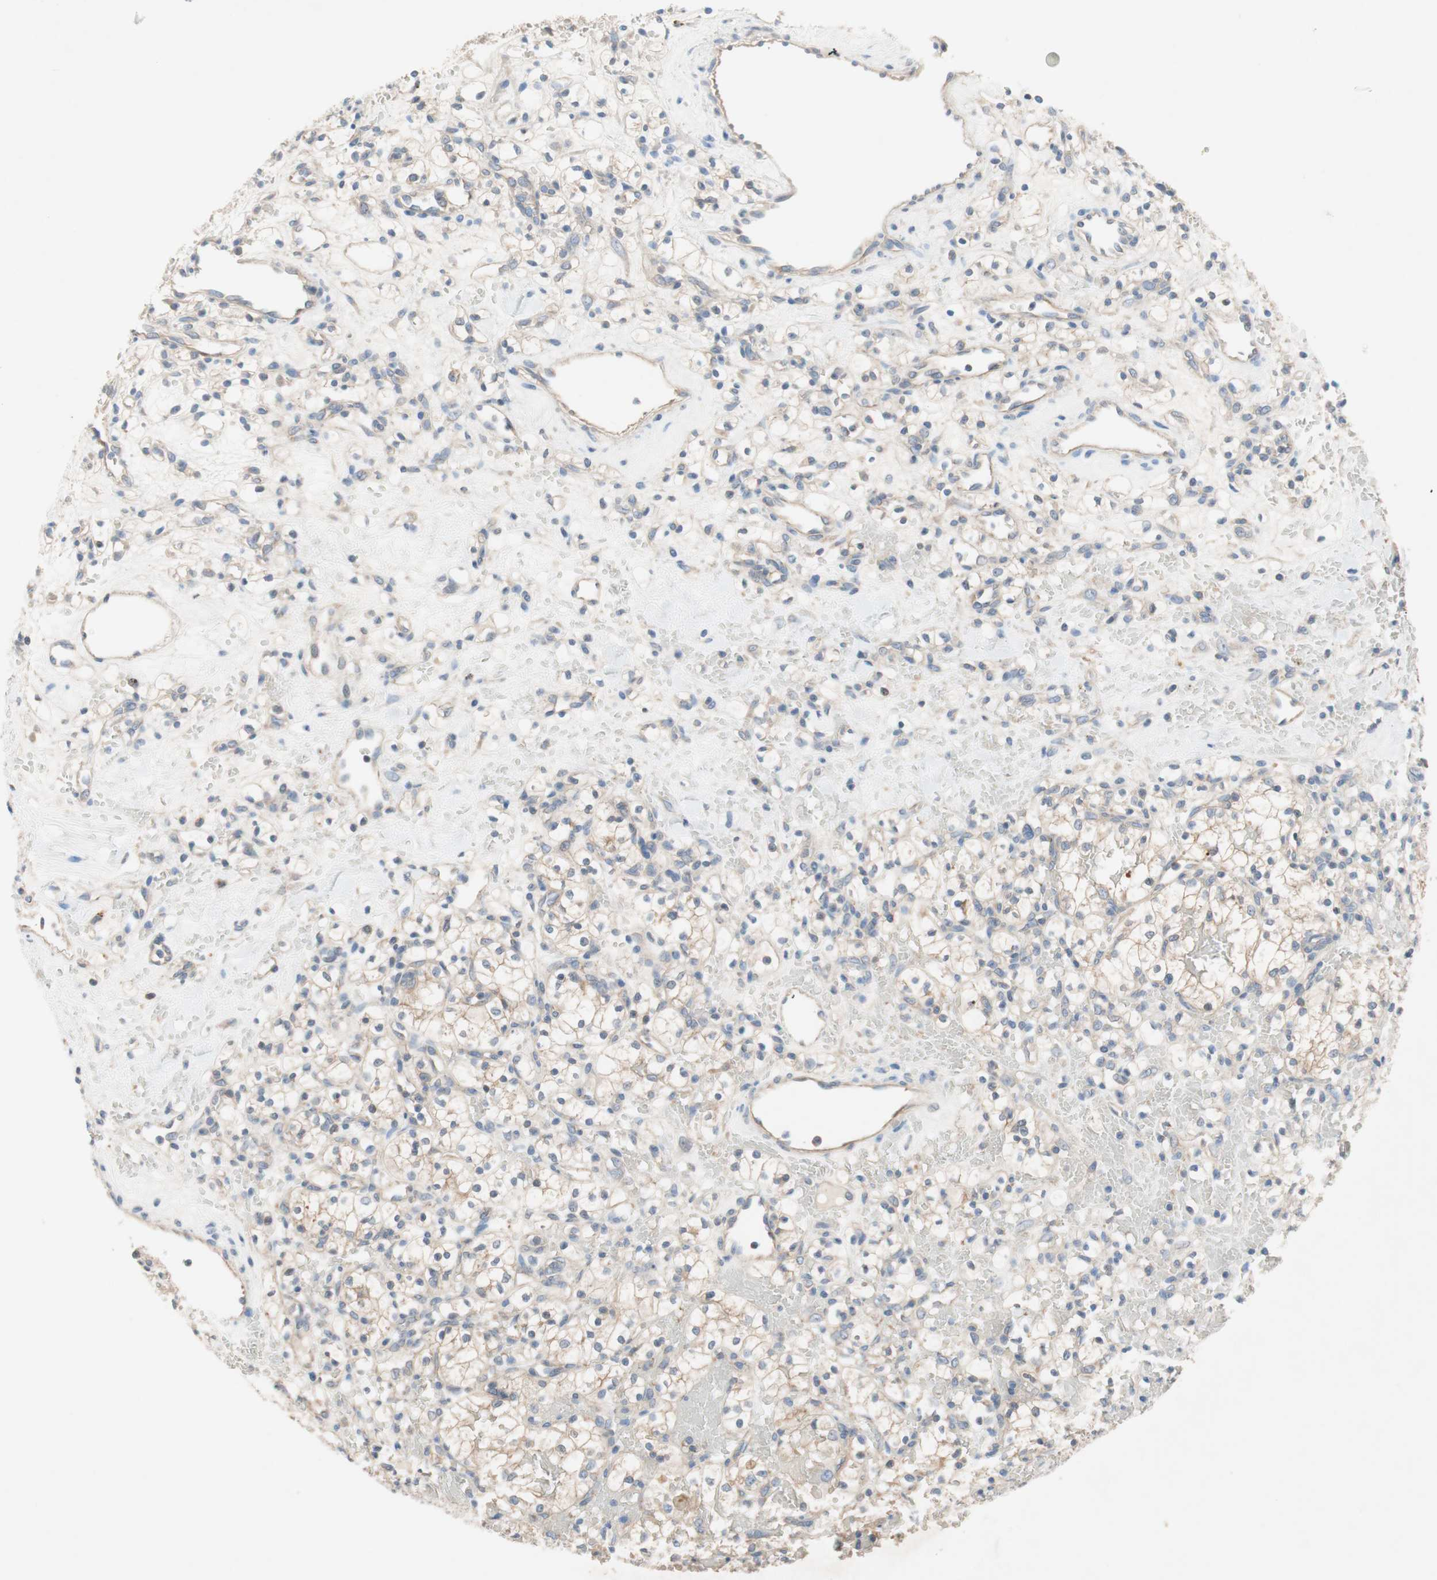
{"staining": {"intensity": "weak", "quantity": "<25%", "location": "cytoplasmic/membranous"}, "tissue": "renal cancer", "cell_type": "Tumor cells", "image_type": "cancer", "snomed": [{"axis": "morphology", "description": "Adenocarcinoma, NOS"}, {"axis": "topography", "description": "Kidney"}], "caption": "Immunohistochemical staining of renal adenocarcinoma exhibits no significant expression in tumor cells.", "gene": "GLUL", "patient": {"sex": "female", "age": 60}}